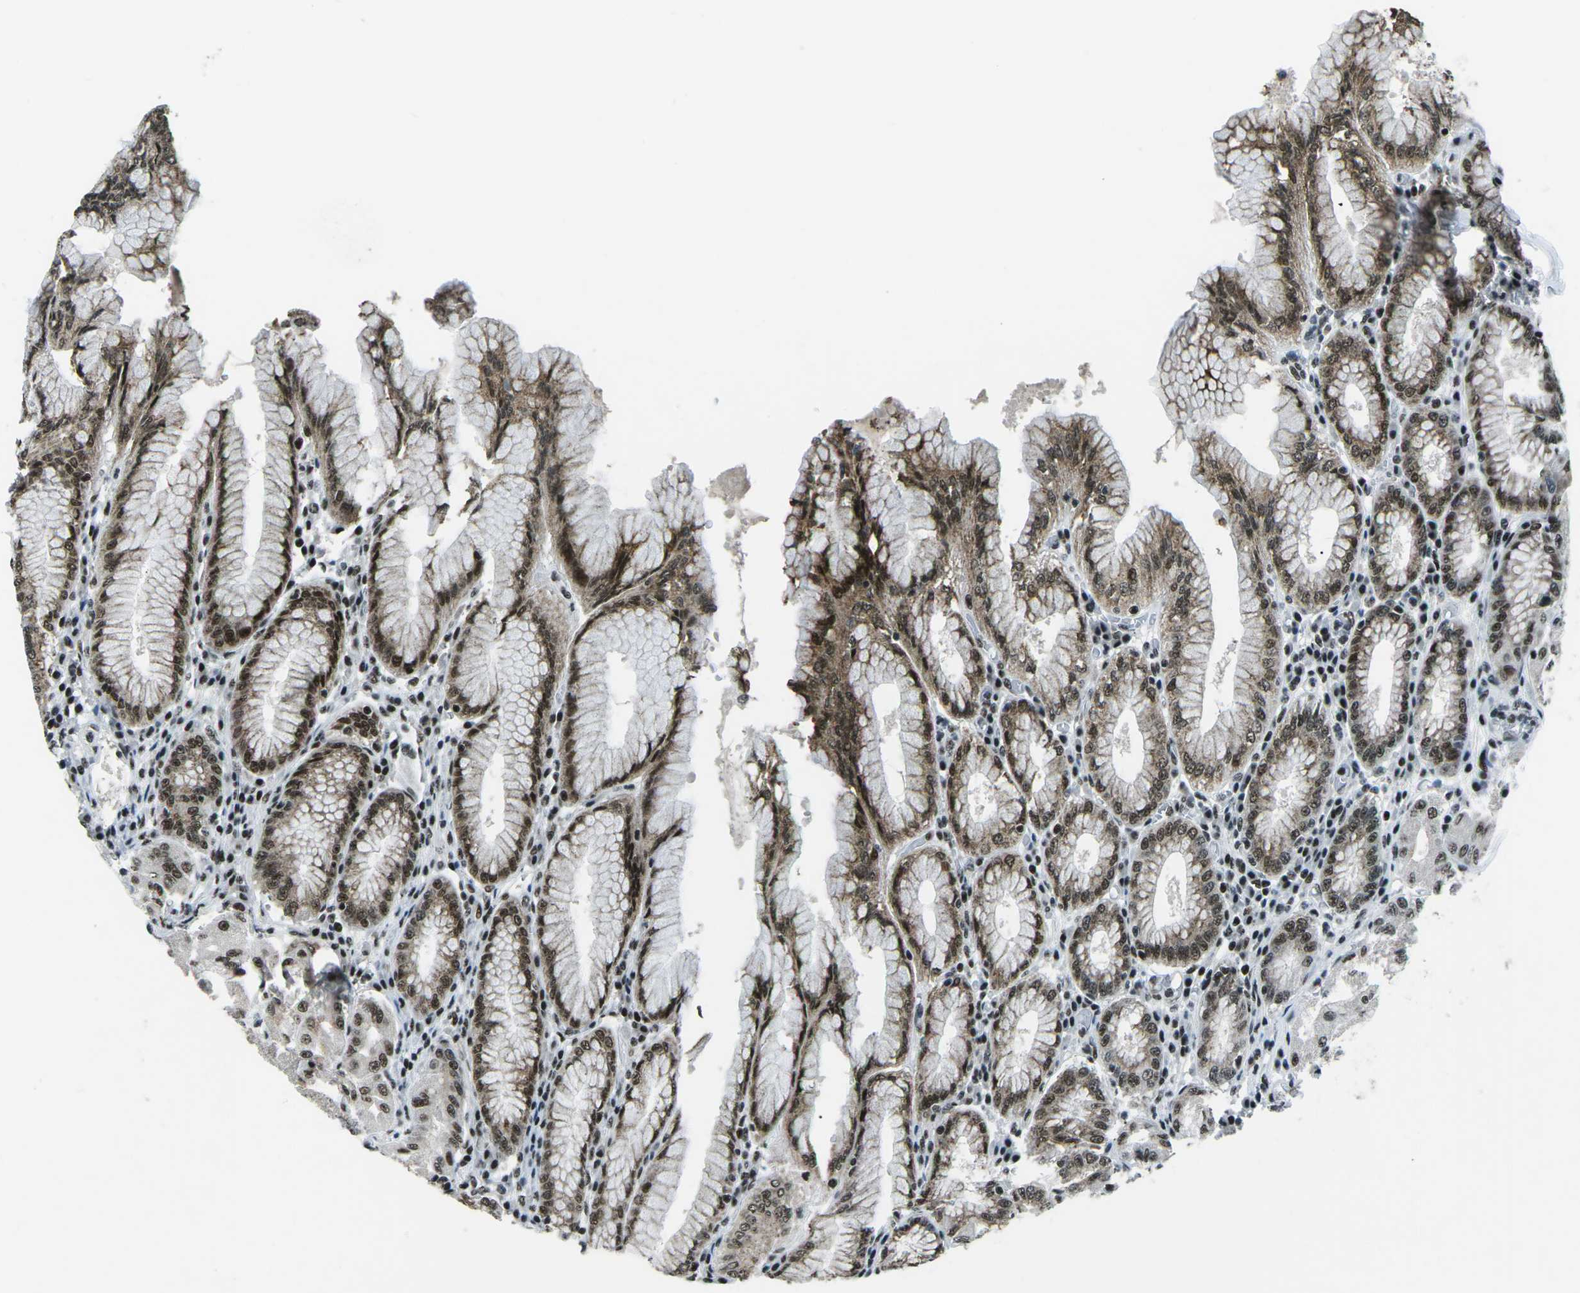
{"staining": {"intensity": "strong", "quantity": ">75%", "location": "cytoplasmic/membranous,nuclear"}, "tissue": "stomach", "cell_type": "Glandular cells", "image_type": "normal", "snomed": [{"axis": "morphology", "description": "Normal tissue, NOS"}, {"axis": "topography", "description": "Stomach"}, {"axis": "topography", "description": "Stomach, lower"}], "caption": "Stomach stained with immunohistochemistry exhibits strong cytoplasmic/membranous,nuclear expression in approximately >75% of glandular cells. The staining was performed using DAB to visualize the protein expression in brown, while the nuclei were stained in blue with hematoxylin (Magnification: 20x).", "gene": "RBL2", "patient": {"sex": "female", "age": 56}}